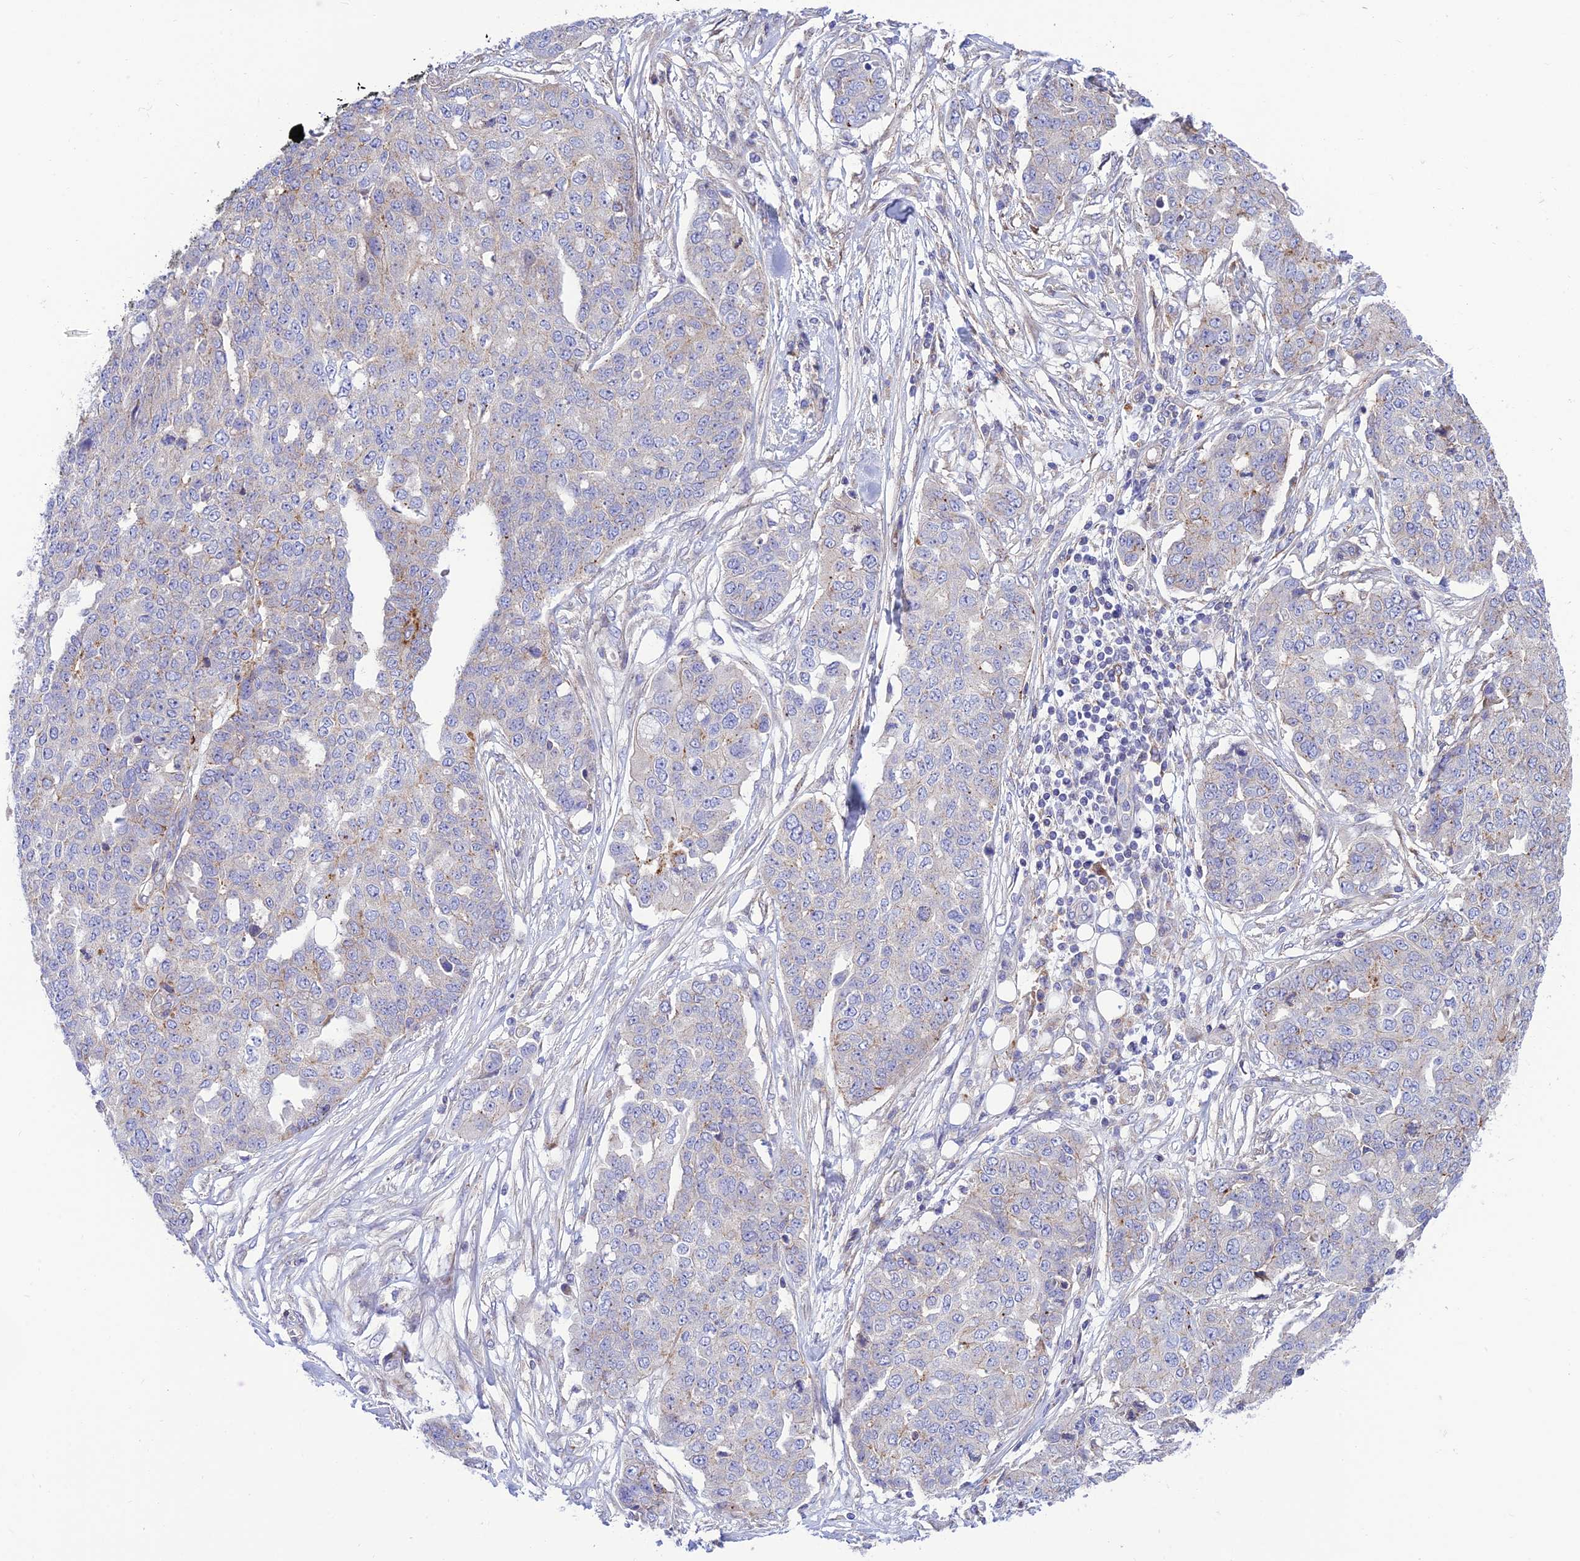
{"staining": {"intensity": "negative", "quantity": "none", "location": "none"}, "tissue": "ovarian cancer", "cell_type": "Tumor cells", "image_type": "cancer", "snomed": [{"axis": "morphology", "description": "Cystadenocarcinoma, serous, NOS"}, {"axis": "topography", "description": "Soft tissue"}, {"axis": "topography", "description": "Ovary"}], "caption": "Protein analysis of ovarian cancer shows no significant expression in tumor cells. The staining is performed using DAB brown chromogen with nuclei counter-stained in using hematoxylin.", "gene": "CCDC157", "patient": {"sex": "female", "age": 57}}